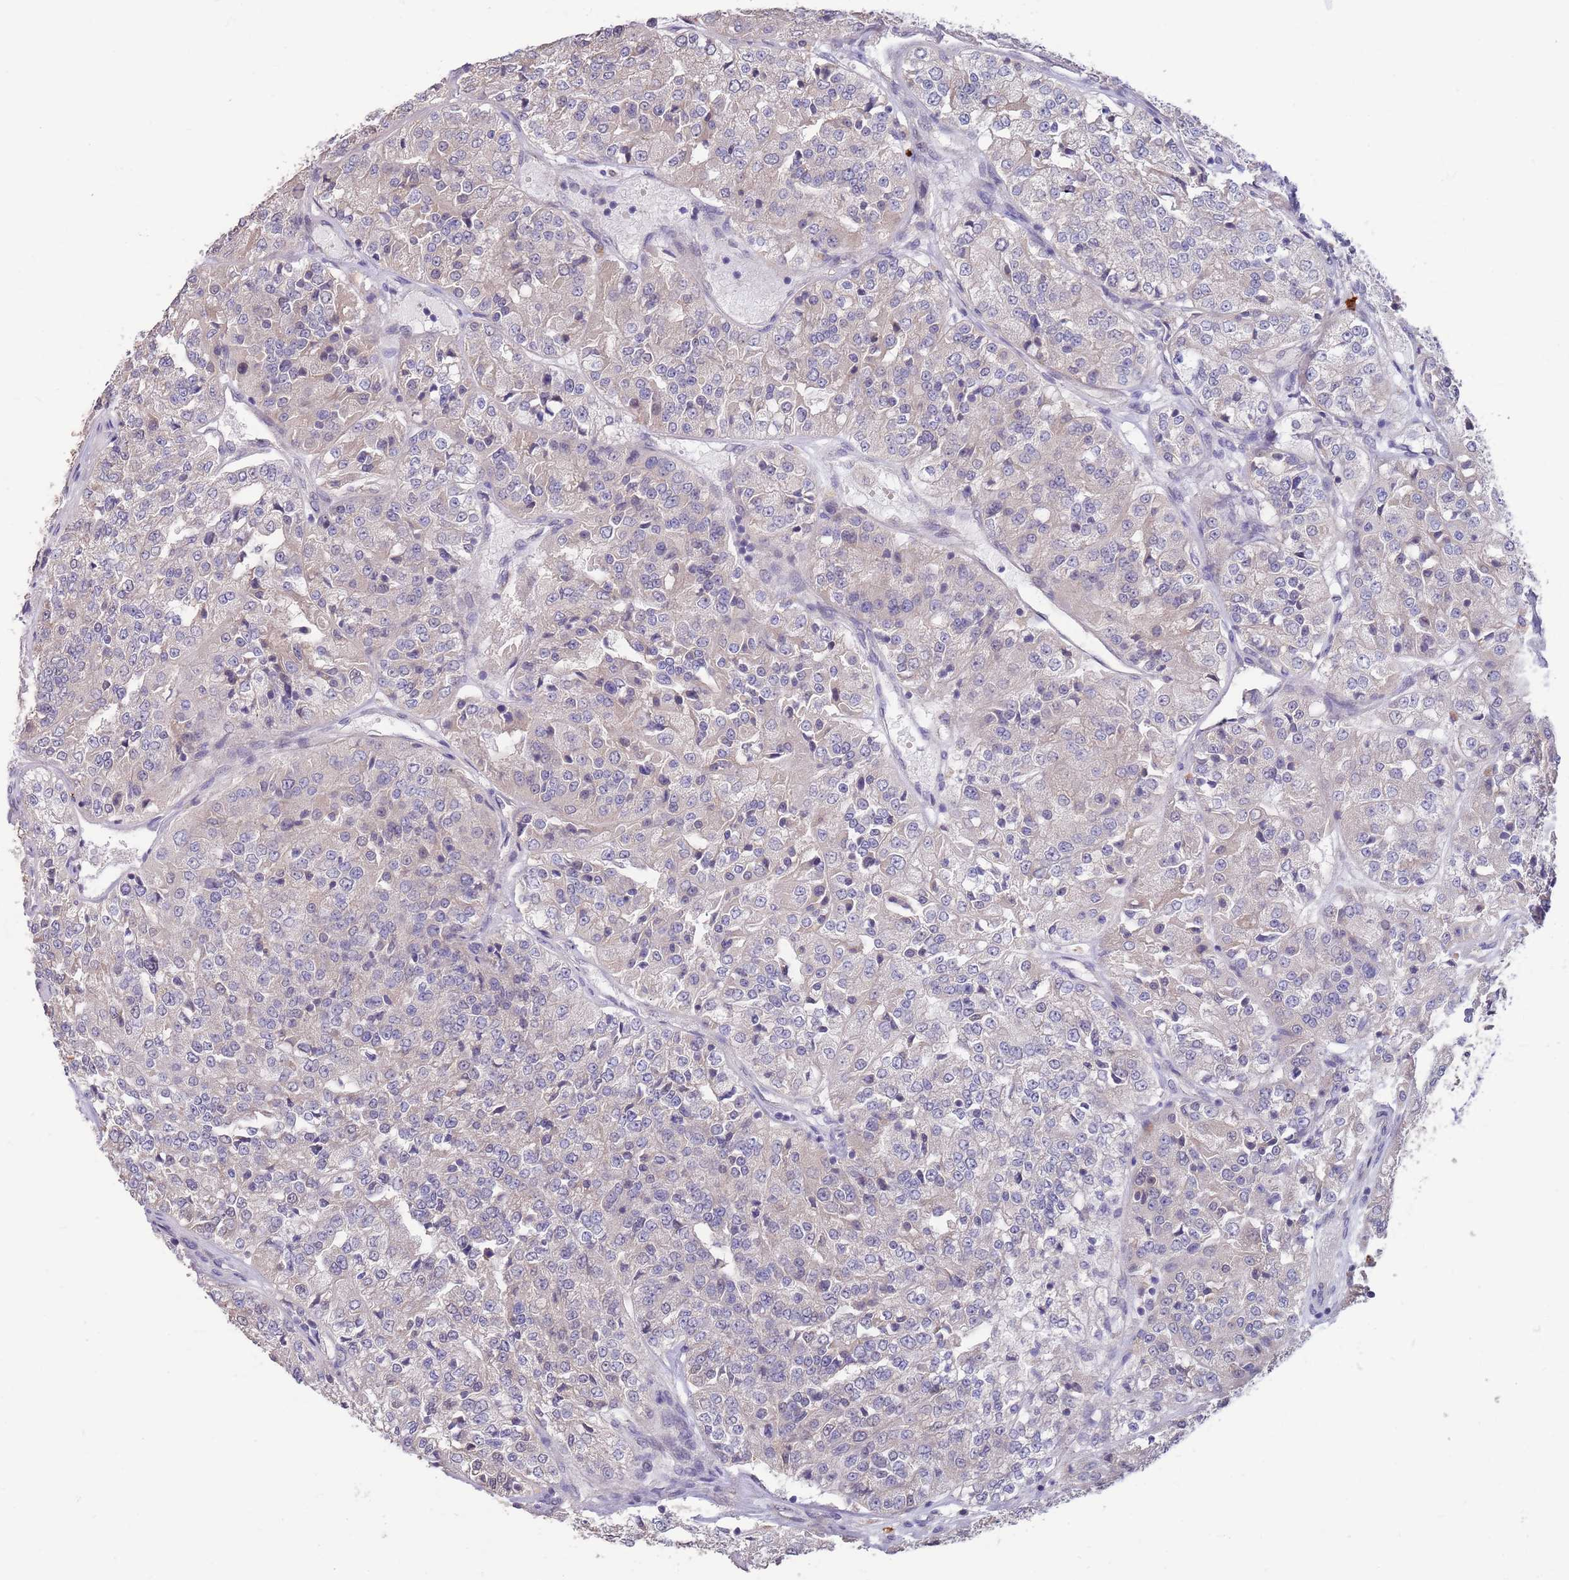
{"staining": {"intensity": "negative", "quantity": "none", "location": "none"}, "tissue": "renal cancer", "cell_type": "Tumor cells", "image_type": "cancer", "snomed": [{"axis": "morphology", "description": "Adenocarcinoma, NOS"}, {"axis": "topography", "description": "Kidney"}], "caption": "This is a histopathology image of IHC staining of adenocarcinoma (renal), which shows no positivity in tumor cells.", "gene": "MARVELD2", "patient": {"sex": "female", "age": 63}}